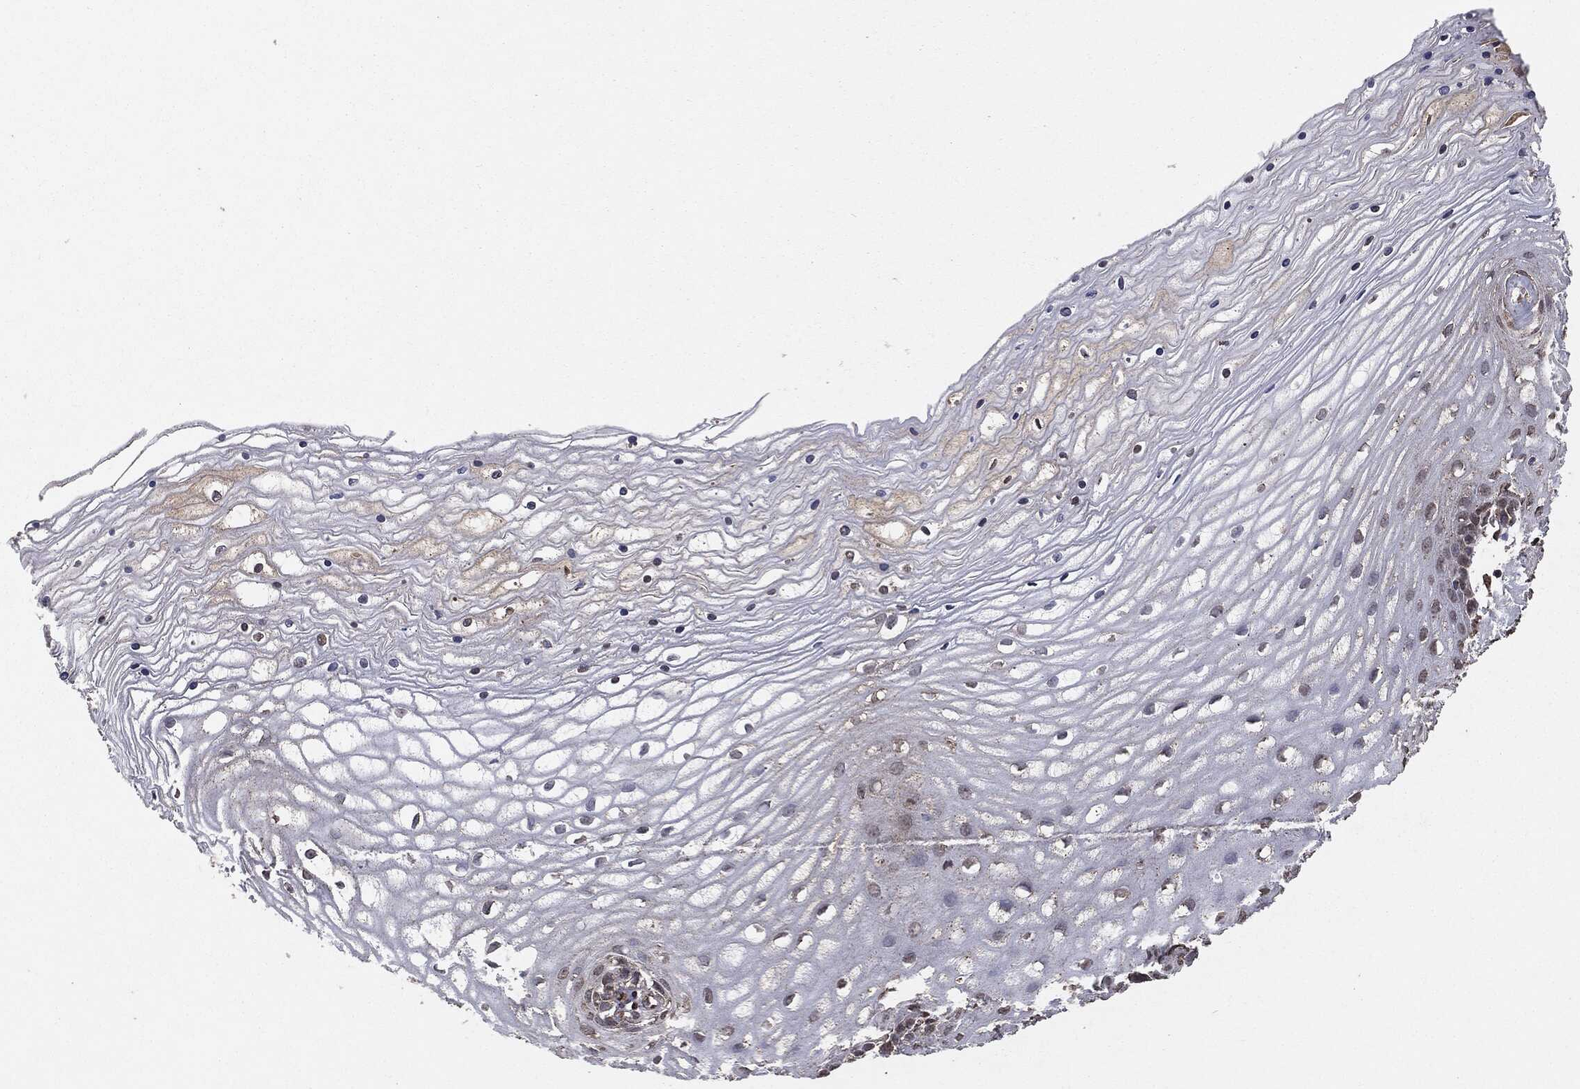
{"staining": {"intensity": "weak", "quantity": "<25%", "location": "cytoplasmic/membranous"}, "tissue": "cervix", "cell_type": "Glandular cells", "image_type": "normal", "snomed": [{"axis": "morphology", "description": "Normal tissue, NOS"}, {"axis": "topography", "description": "Cervix"}], "caption": "The immunohistochemistry (IHC) micrograph has no significant positivity in glandular cells of cervix. (DAB (3,3'-diaminobenzidine) IHC, high magnification).", "gene": "MTOR", "patient": {"sex": "female", "age": 35}}